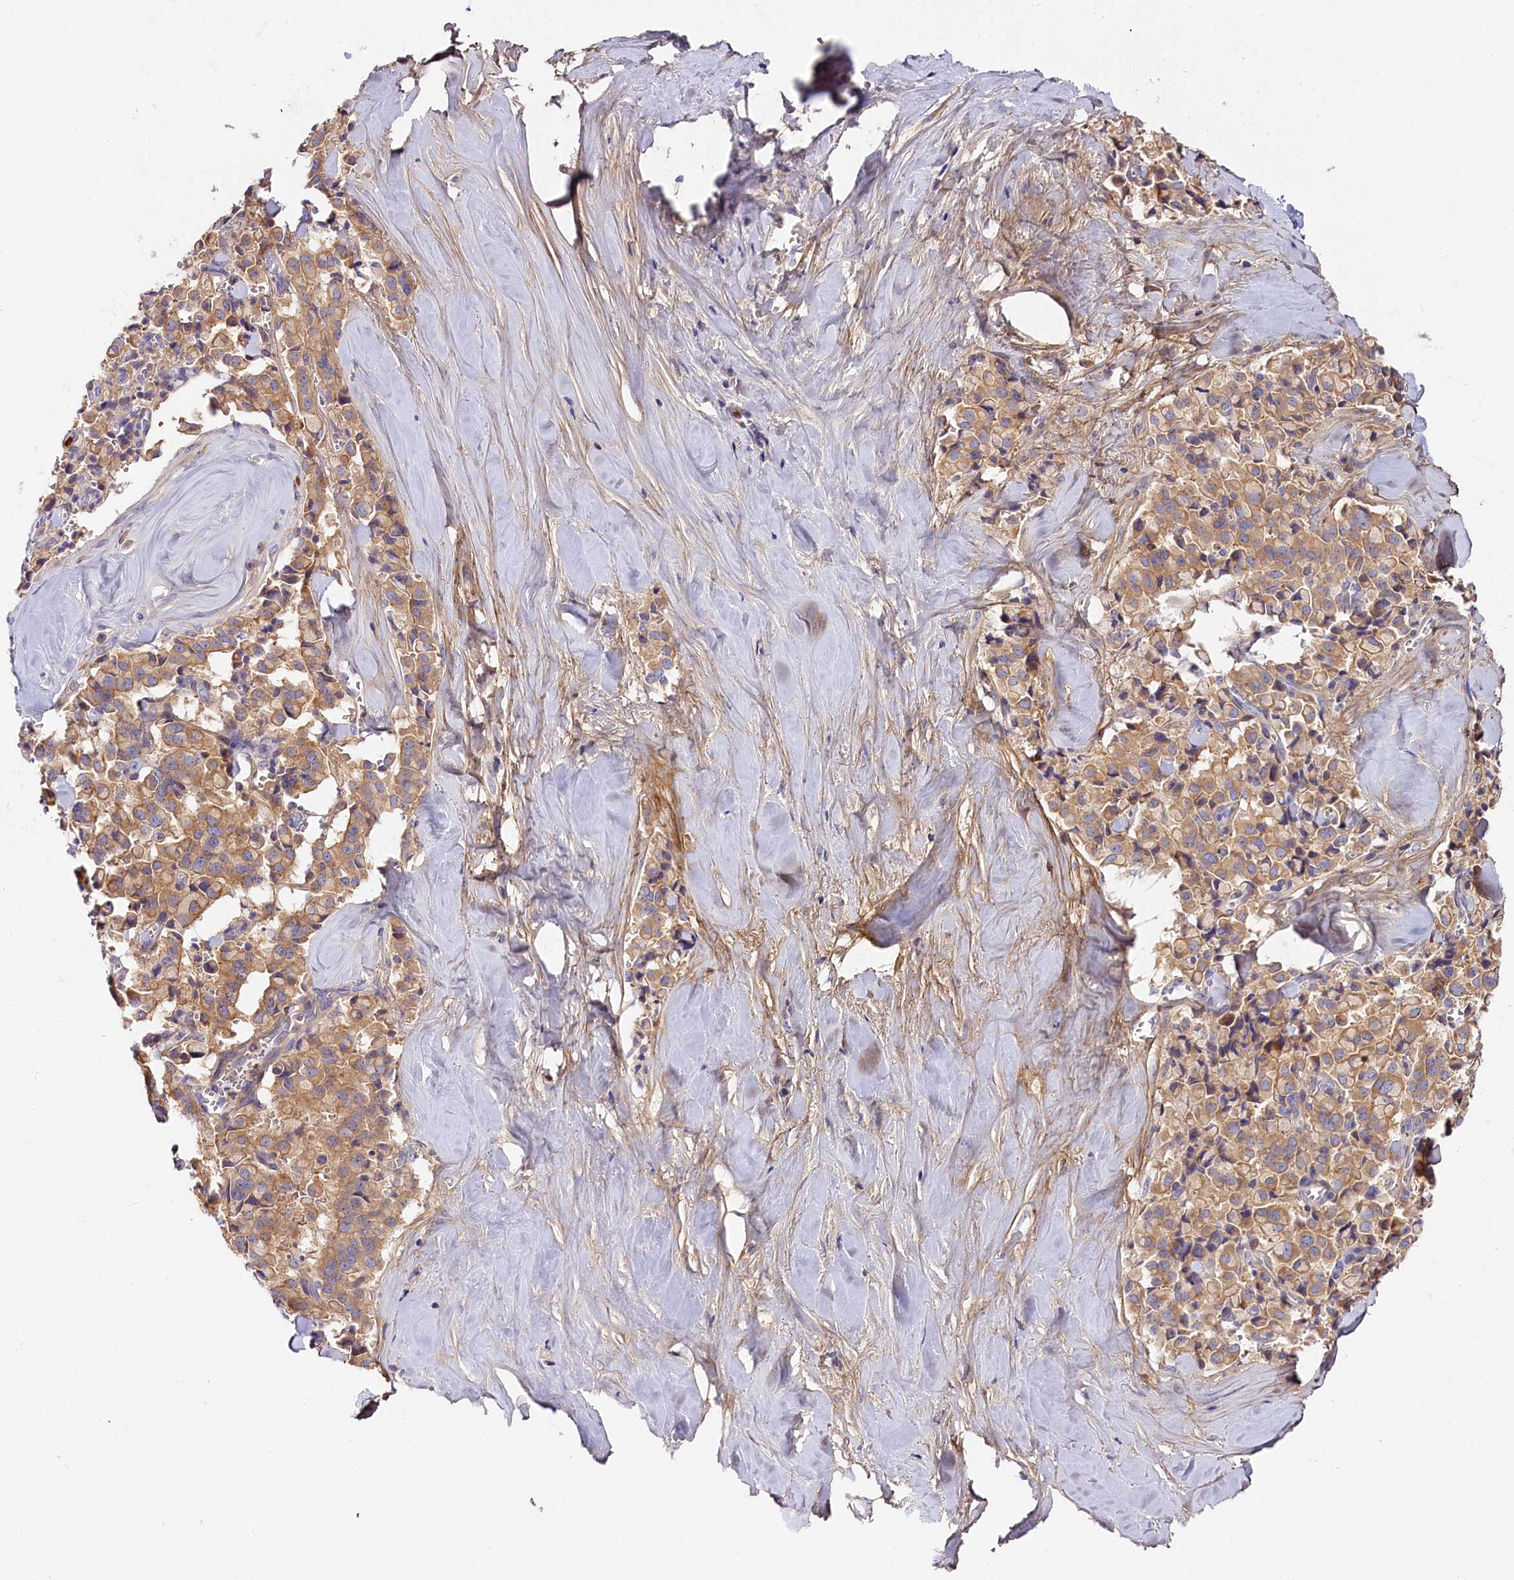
{"staining": {"intensity": "moderate", "quantity": ">75%", "location": "cytoplasmic/membranous"}, "tissue": "pancreatic cancer", "cell_type": "Tumor cells", "image_type": "cancer", "snomed": [{"axis": "morphology", "description": "Adenocarcinoma, NOS"}, {"axis": "topography", "description": "Pancreas"}], "caption": "Moderate cytoplasmic/membranous protein positivity is appreciated in approximately >75% of tumor cells in adenocarcinoma (pancreatic). Using DAB (3,3'-diaminobenzidine) (brown) and hematoxylin (blue) stains, captured at high magnification using brightfield microscopy.", "gene": "KATNB1", "patient": {"sex": "male", "age": 65}}